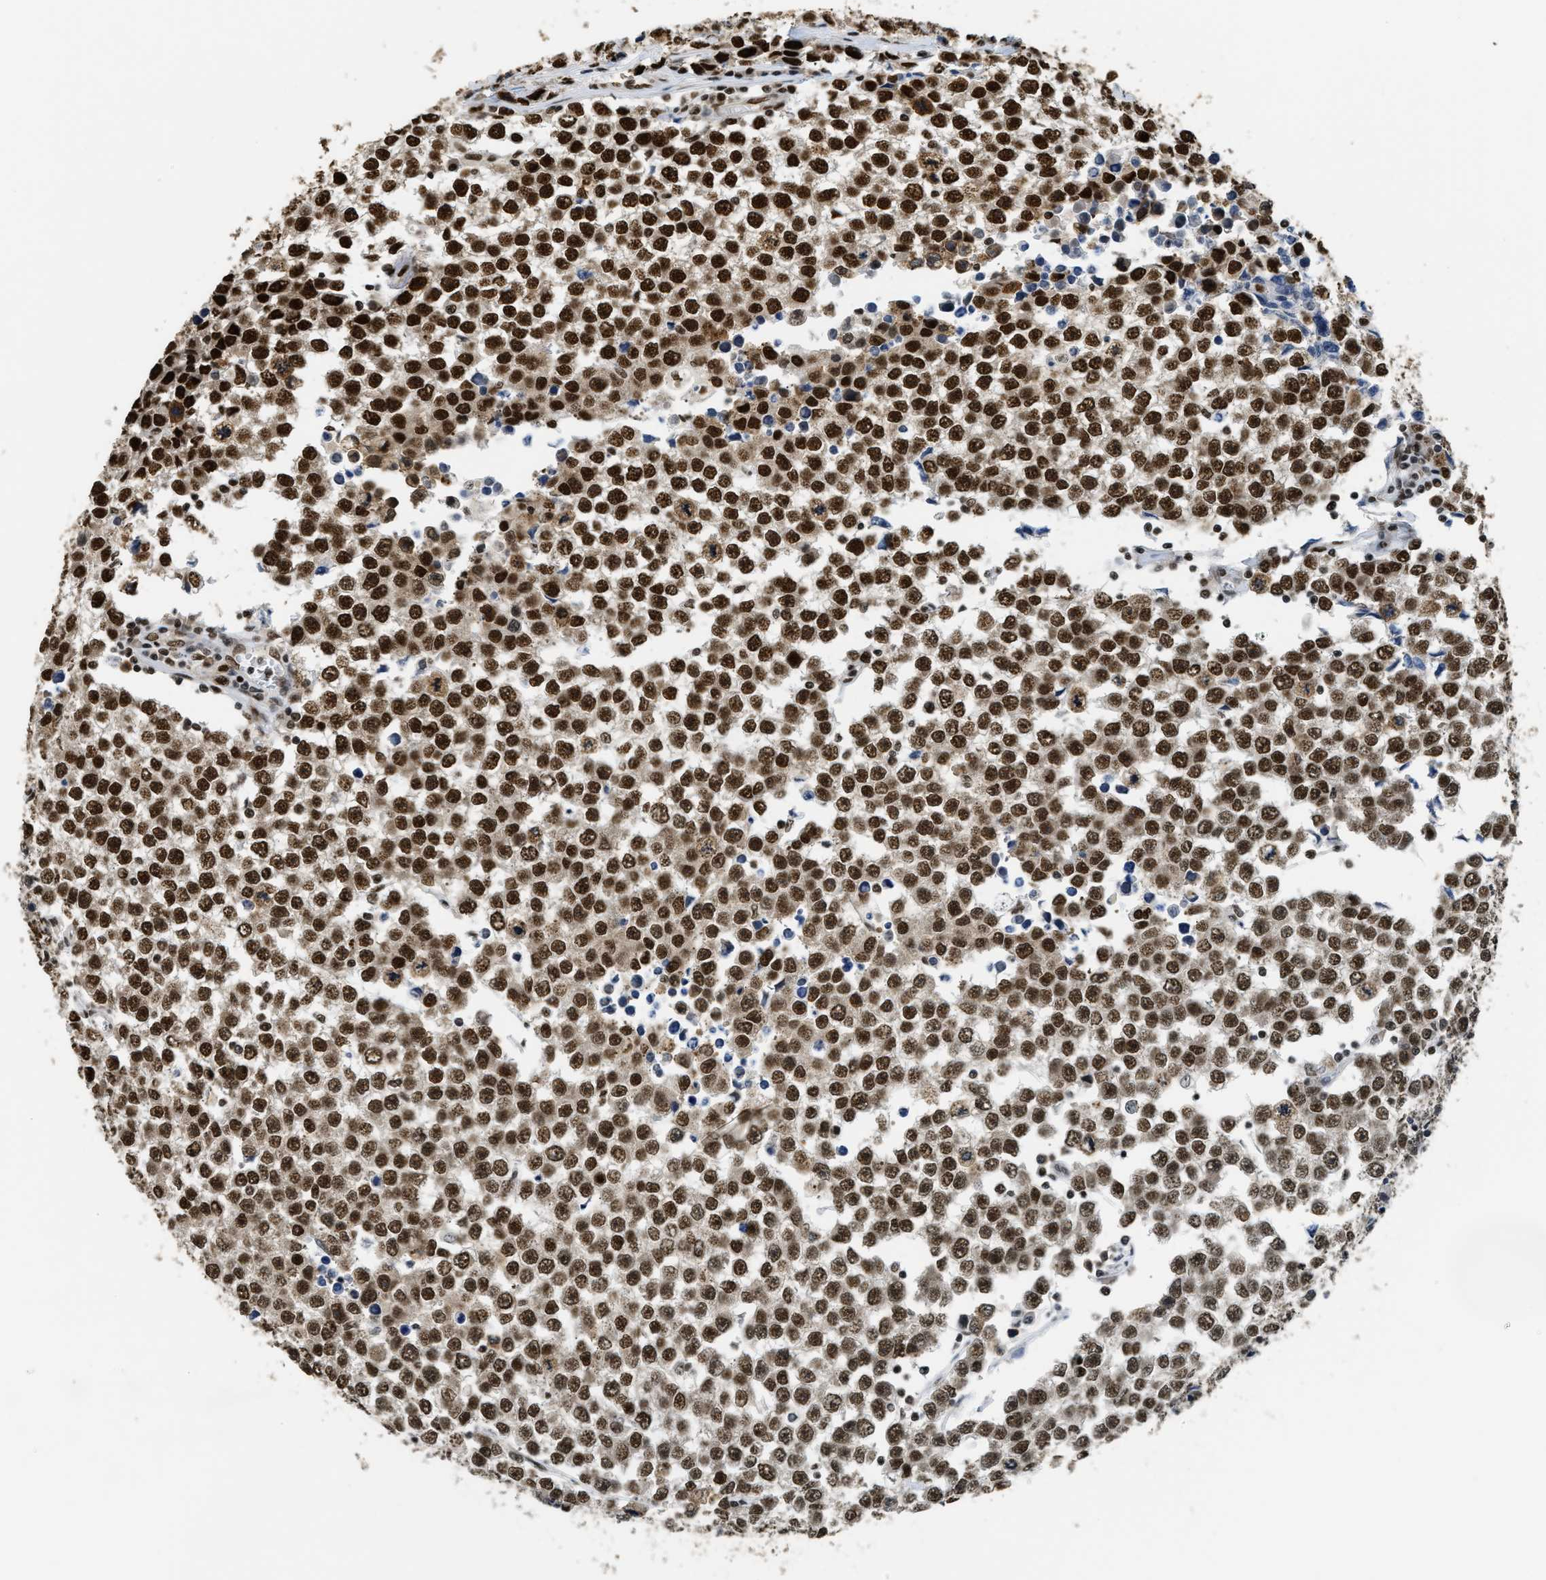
{"staining": {"intensity": "strong", "quantity": "25%-75%", "location": "nuclear"}, "tissue": "testis cancer", "cell_type": "Tumor cells", "image_type": "cancer", "snomed": [{"axis": "morphology", "description": "Seminoma, NOS"}, {"axis": "morphology", "description": "Carcinoma, Embryonal, NOS"}, {"axis": "topography", "description": "Testis"}], "caption": "Tumor cells demonstrate strong nuclear expression in approximately 25%-75% of cells in testis embryonal carcinoma. (brown staining indicates protein expression, while blue staining denotes nuclei).", "gene": "CCNDBP1", "patient": {"sex": "male", "age": 52}}